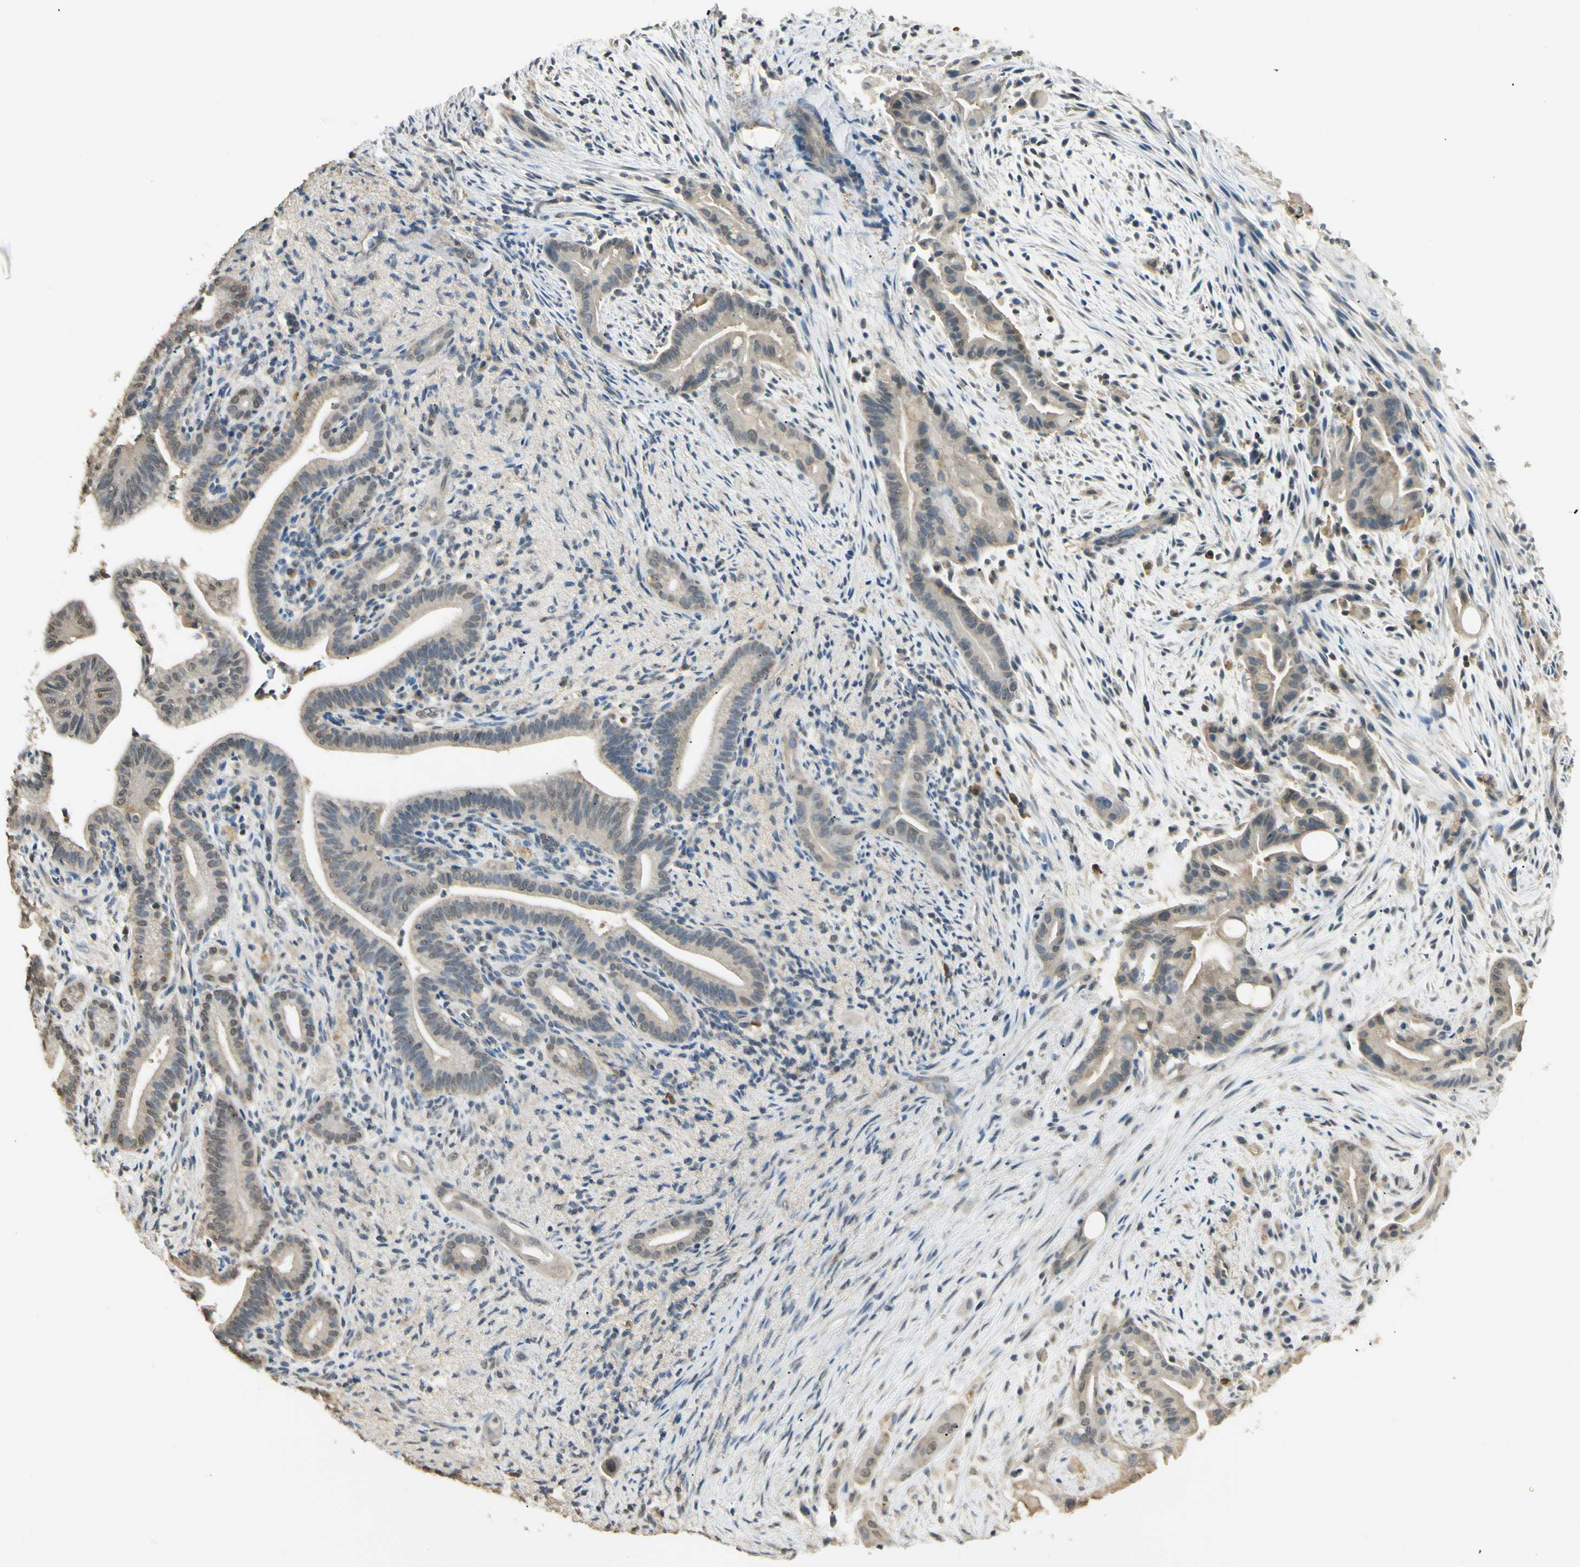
{"staining": {"intensity": "weak", "quantity": ">75%", "location": "cytoplasmic/membranous"}, "tissue": "liver cancer", "cell_type": "Tumor cells", "image_type": "cancer", "snomed": [{"axis": "morphology", "description": "Cholangiocarcinoma"}, {"axis": "topography", "description": "Liver"}], "caption": "Tumor cells reveal weak cytoplasmic/membranous staining in about >75% of cells in cholangiocarcinoma (liver).", "gene": "SGCA", "patient": {"sex": "female", "age": 68}}